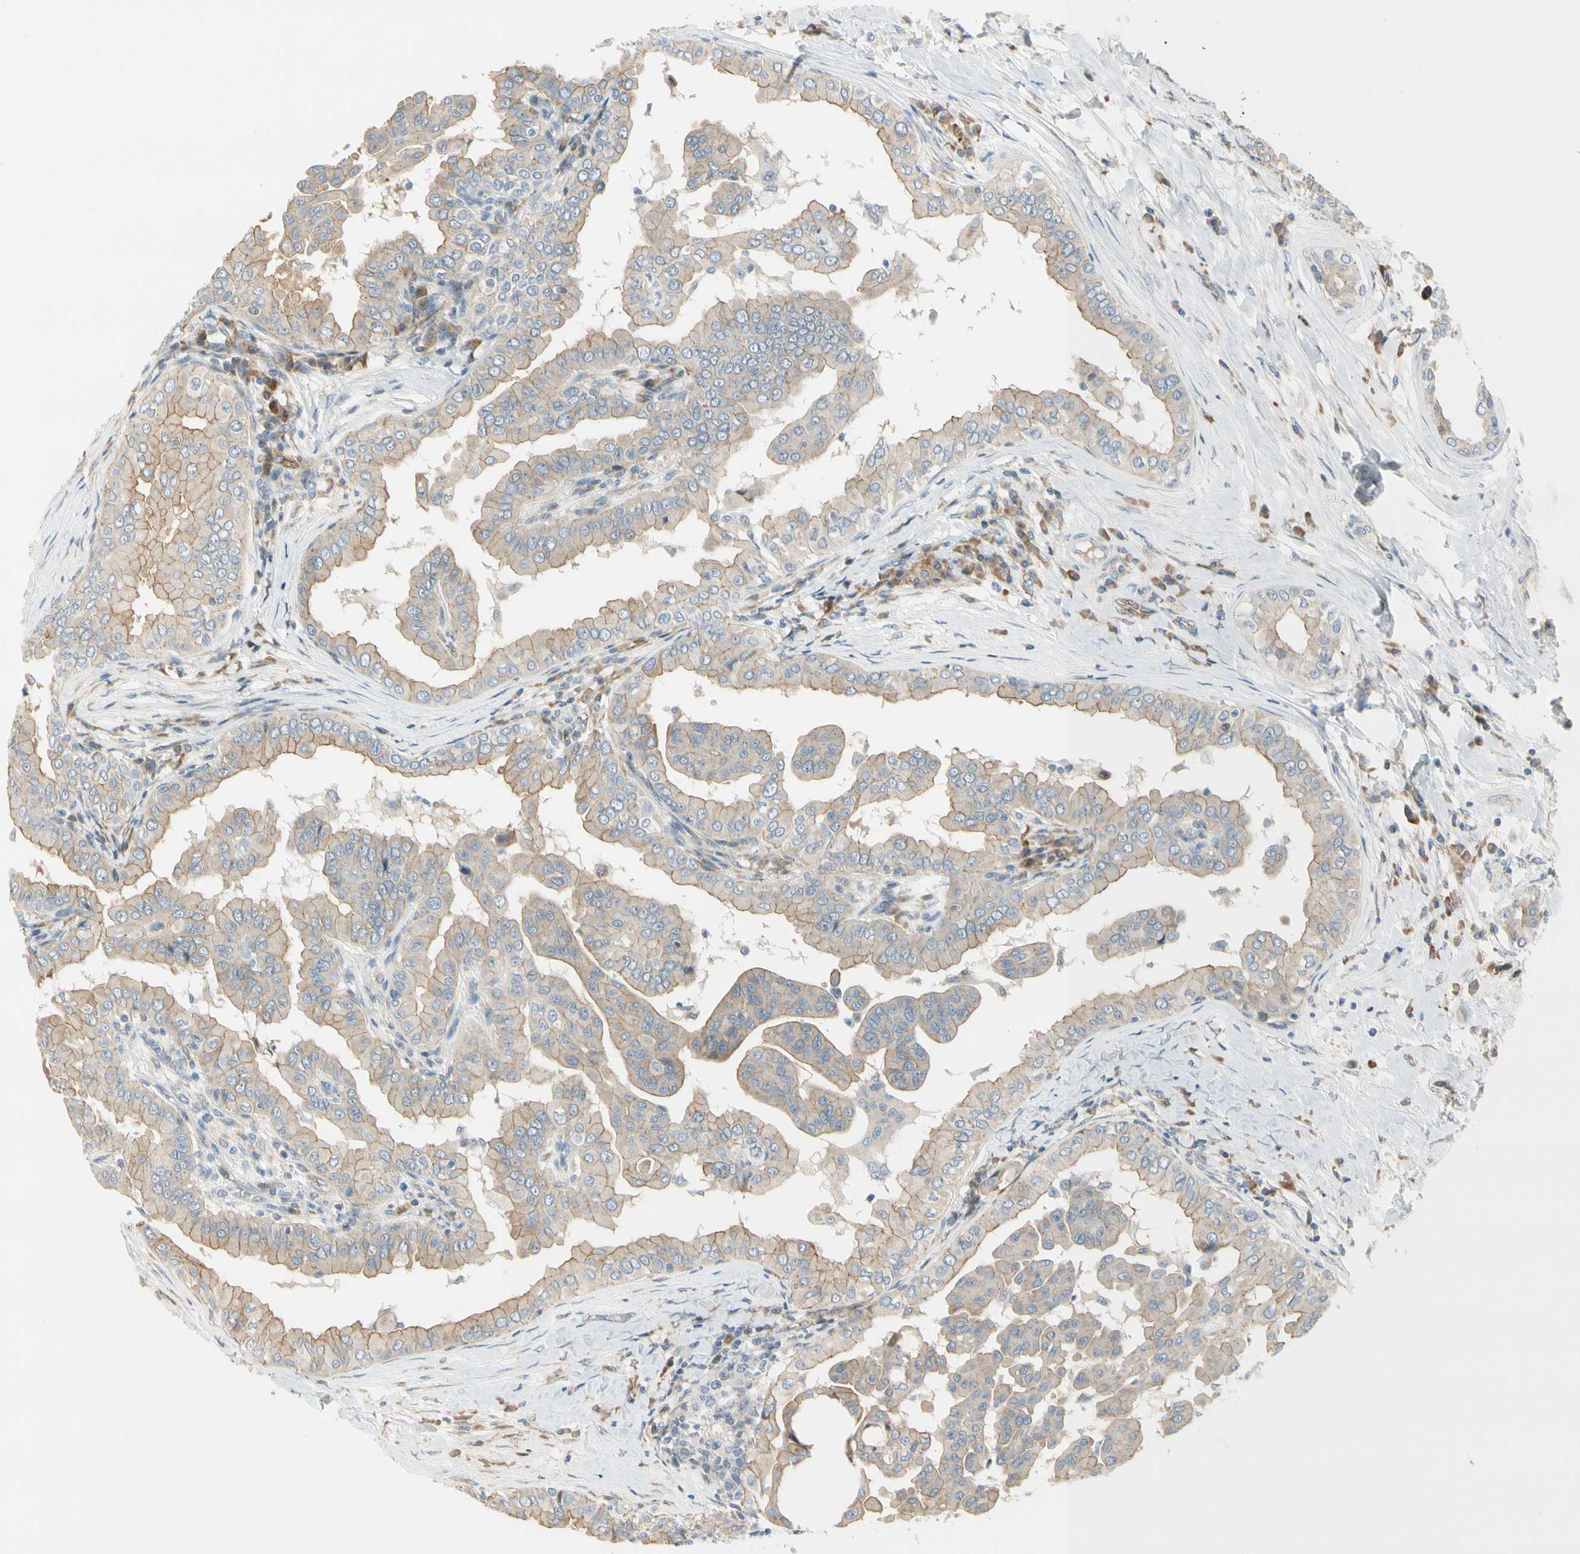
{"staining": {"intensity": "weak", "quantity": "25%-75%", "location": "cytoplasmic/membranous"}, "tissue": "thyroid cancer", "cell_type": "Tumor cells", "image_type": "cancer", "snomed": [{"axis": "morphology", "description": "Papillary adenocarcinoma, NOS"}, {"axis": "topography", "description": "Thyroid gland"}], "caption": "Approximately 25%-75% of tumor cells in thyroid cancer demonstrate weak cytoplasmic/membranous protein staining as visualized by brown immunohistochemical staining.", "gene": "NPDC1", "patient": {"sex": "male", "age": 33}}